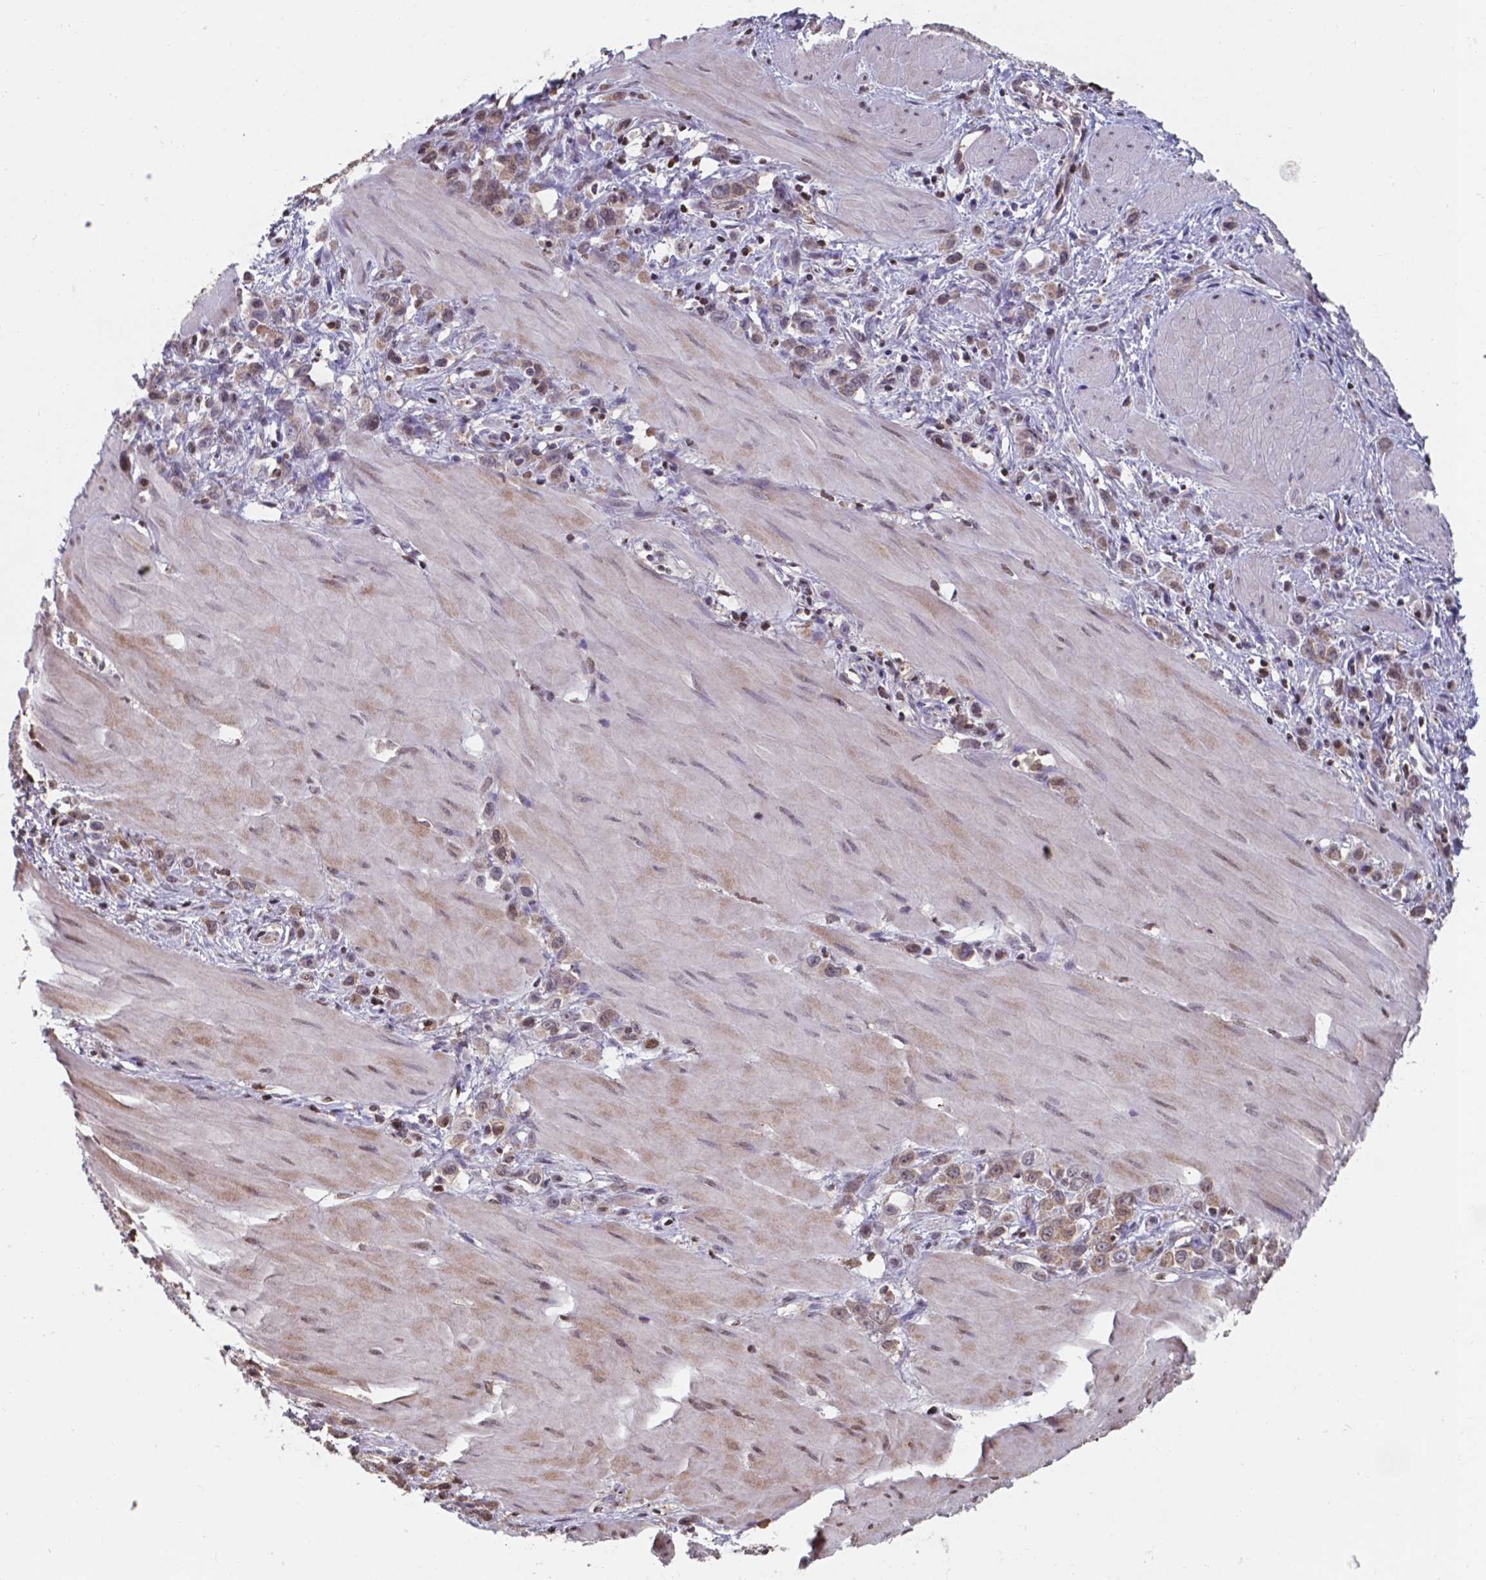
{"staining": {"intensity": "moderate", "quantity": ">75%", "location": "cytoplasmic/membranous"}, "tissue": "stomach cancer", "cell_type": "Tumor cells", "image_type": "cancer", "snomed": [{"axis": "morphology", "description": "Adenocarcinoma, NOS"}, {"axis": "topography", "description": "Stomach"}], "caption": "Brown immunohistochemical staining in stomach cancer (adenocarcinoma) reveals moderate cytoplasmic/membranous expression in approximately >75% of tumor cells. (Brightfield microscopy of DAB IHC at high magnification).", "gene": "SERPINA1", "patient": {"sex": "male", "age": 47}}